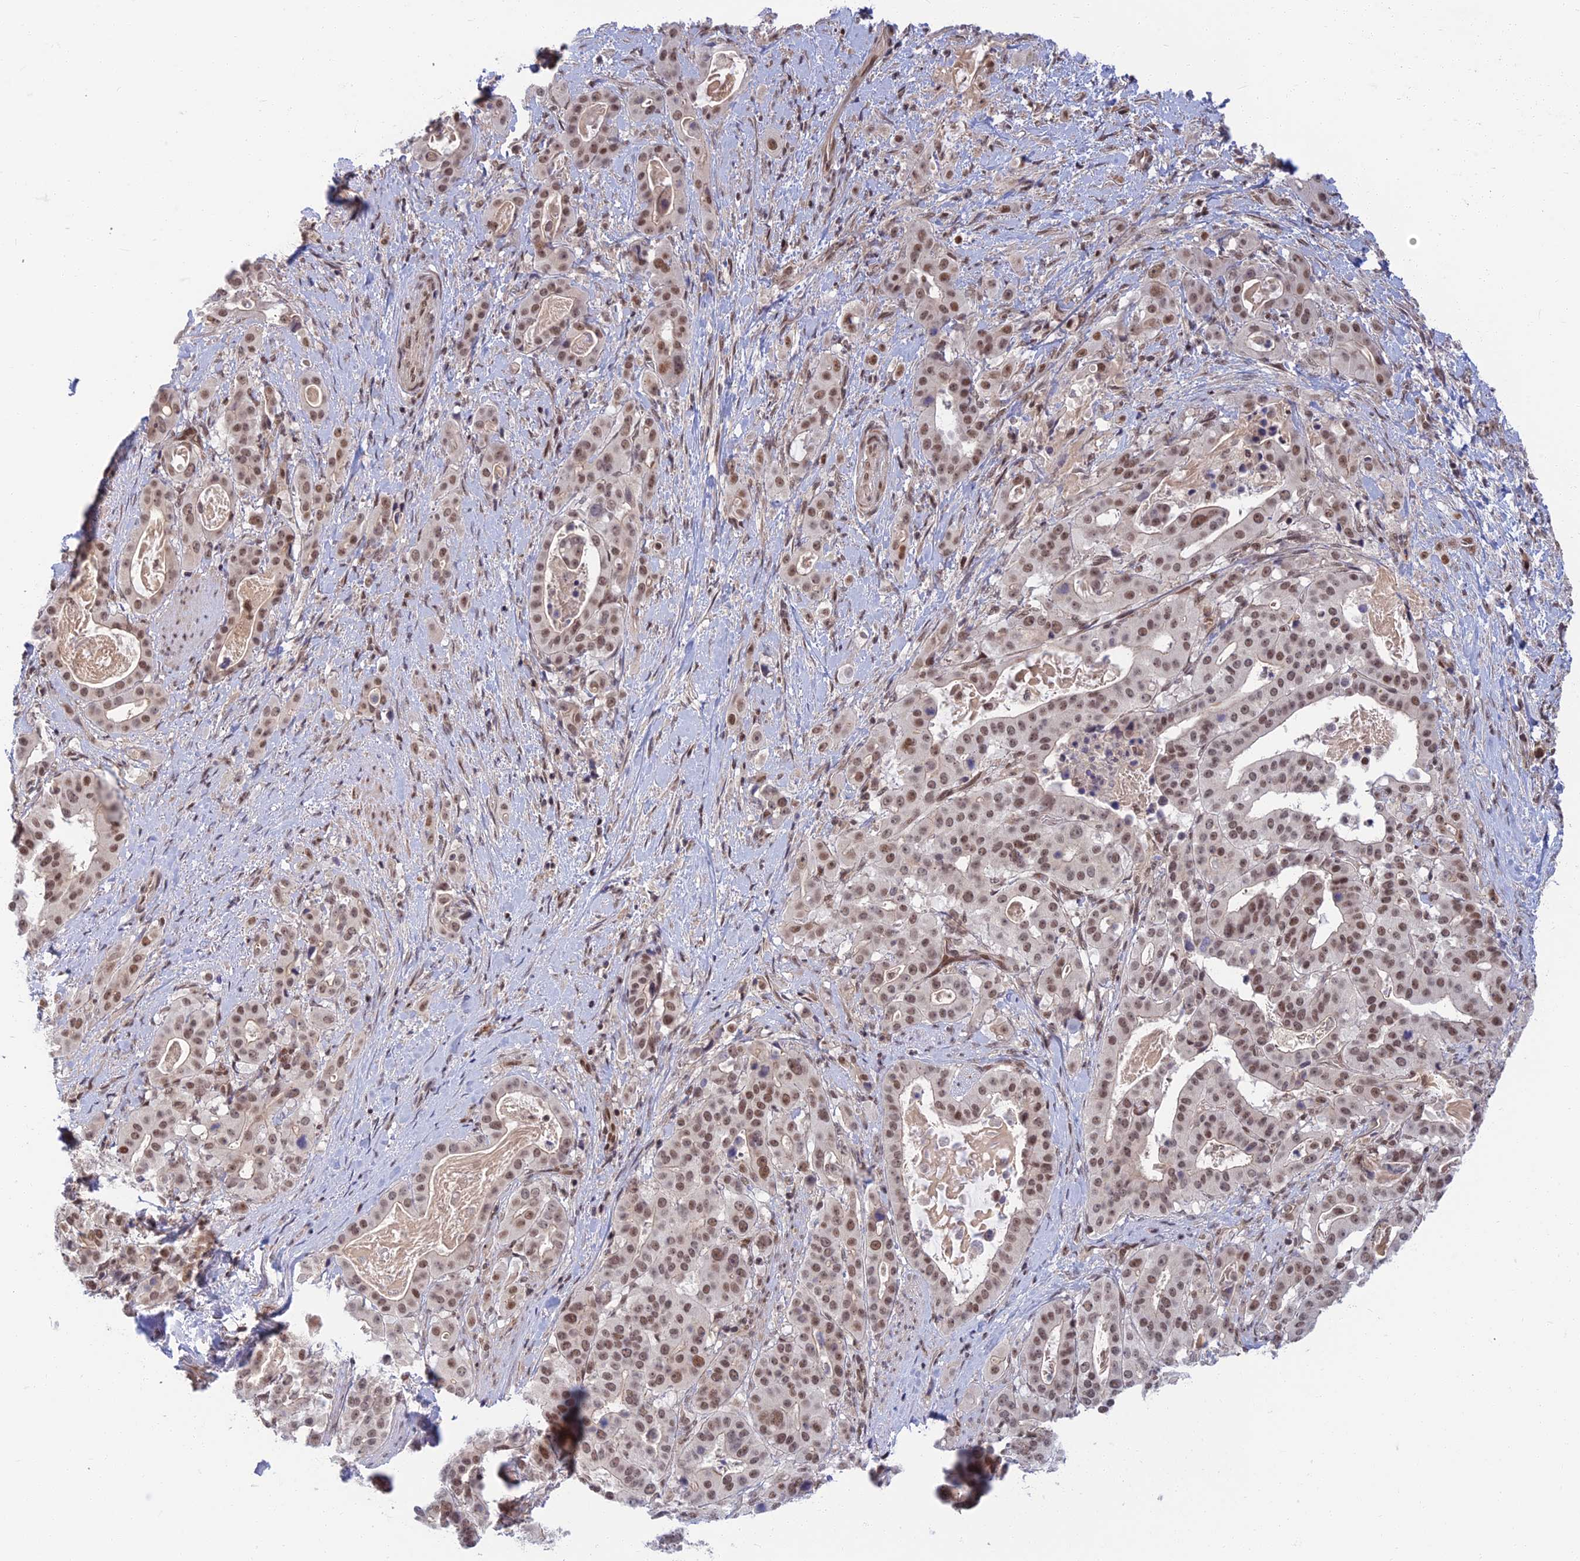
{"staining": {"intensity": "moderate", "quantity": ">75%", "location": "nuclear"}, "tissue": "stomach cancer", "cell_type": "Tumor cells", "image_type": "cancer", "snomed": [{"axis": "morphology", "description": "Adenocarcinoma, NOS"}, {"axis": "topography", "description": "Stomach"}], "caption": "High-power microscopy captured an IHC micrograph of stomach cancer, revealing moderate nuclear positivity in approximately >75% of tumor cells.", "gene": "TCEA2", "patient": {"sex": "male", "age": 48}}